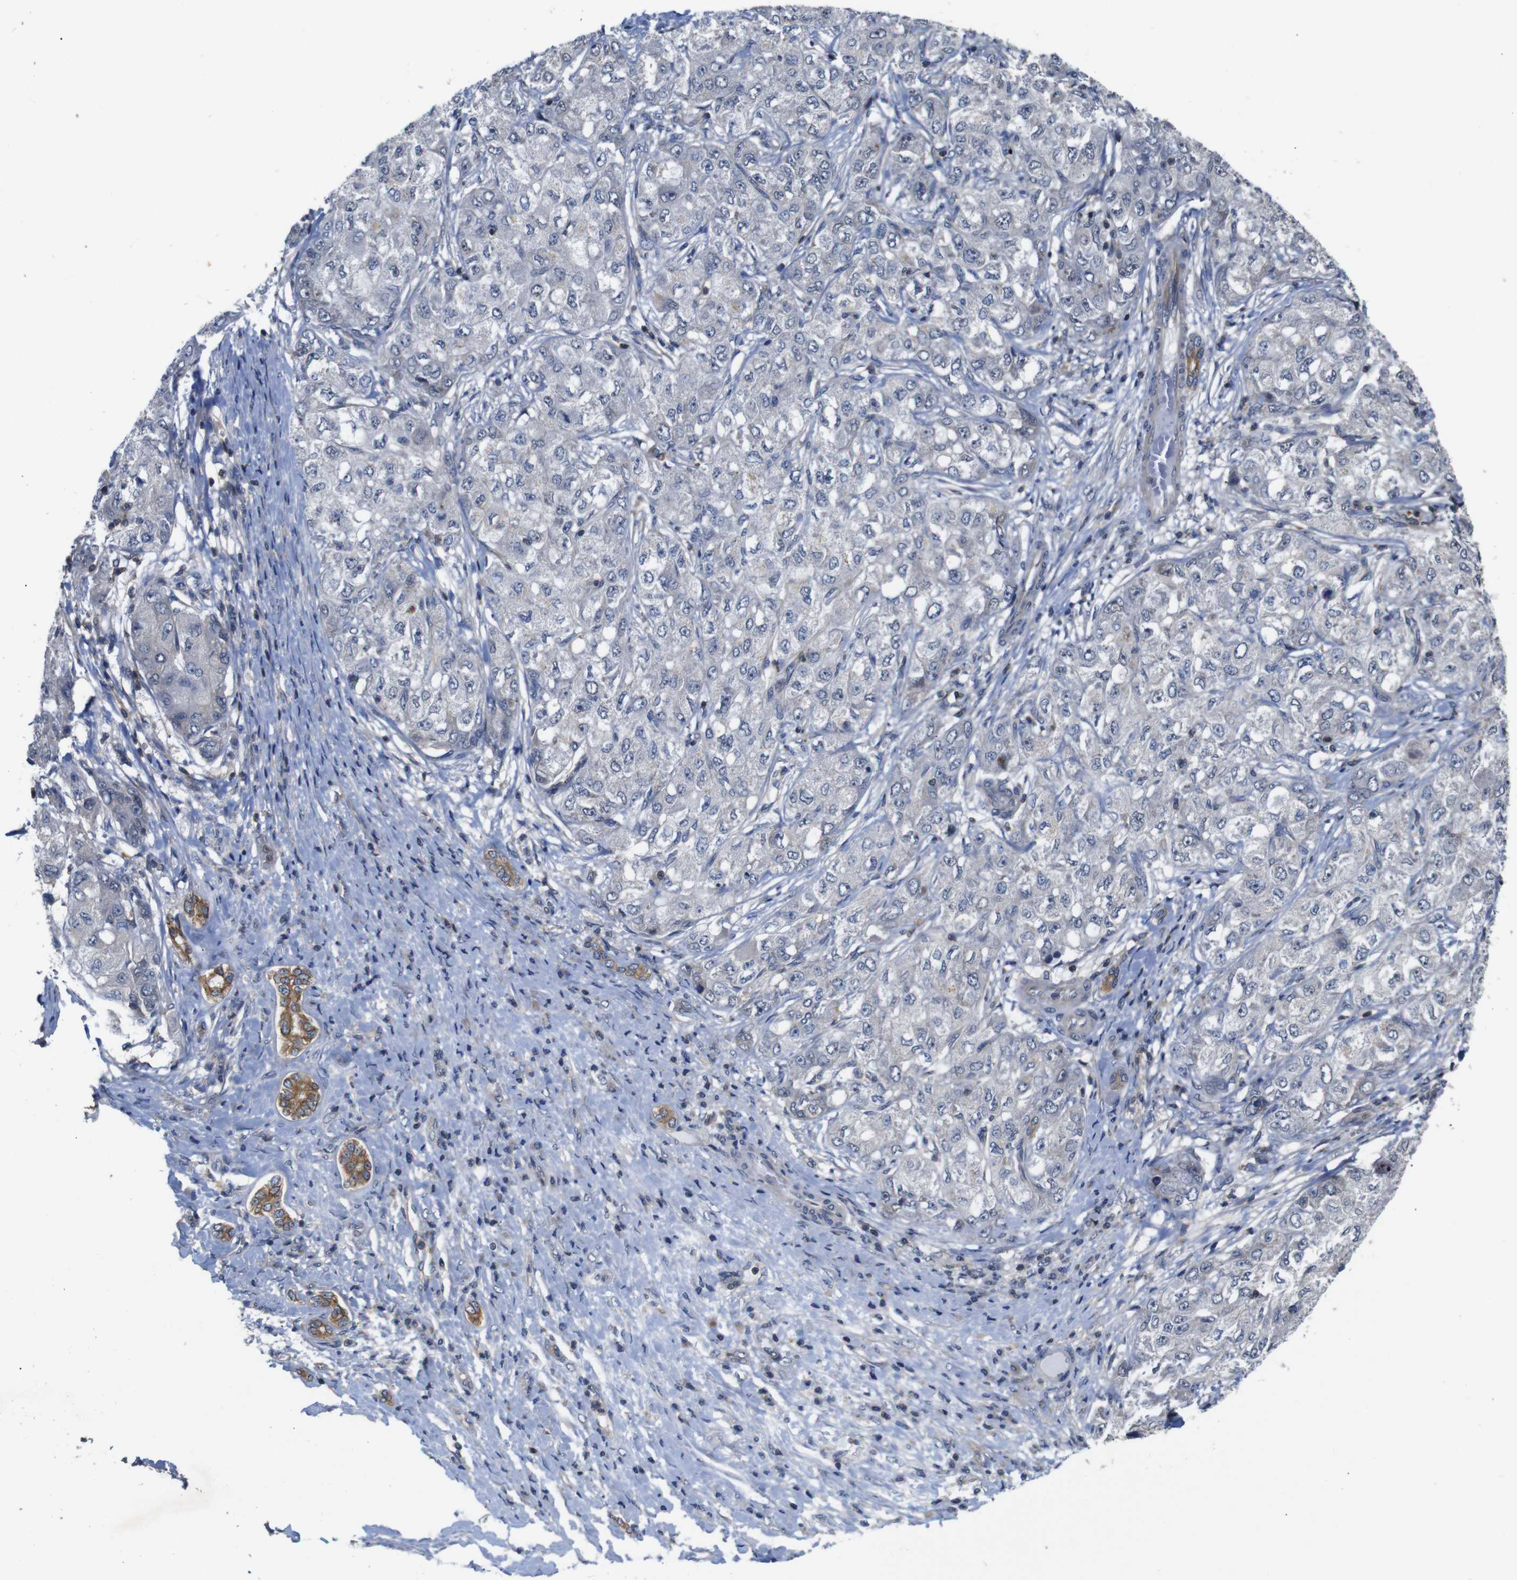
{"staining": {"intensity": "negative", "quantity": "none", "location": "none"}, "tissue": "liver cancer", "cell_type": "Tumor cells", "image_type": "cancer", "snomed": [{"axis": "morphology", "description": "Carcinoma, Hepatocellular, NOS"}, {"axis": "topography", "description": "Liver"}], "caption": "Human liver cancer (hepatocellular carcinoma) stained for a protein using IHC exhibits no staining in tumor cells.", "gene": "BRWD3", "patient": {"sex": "male", "age": 80}}